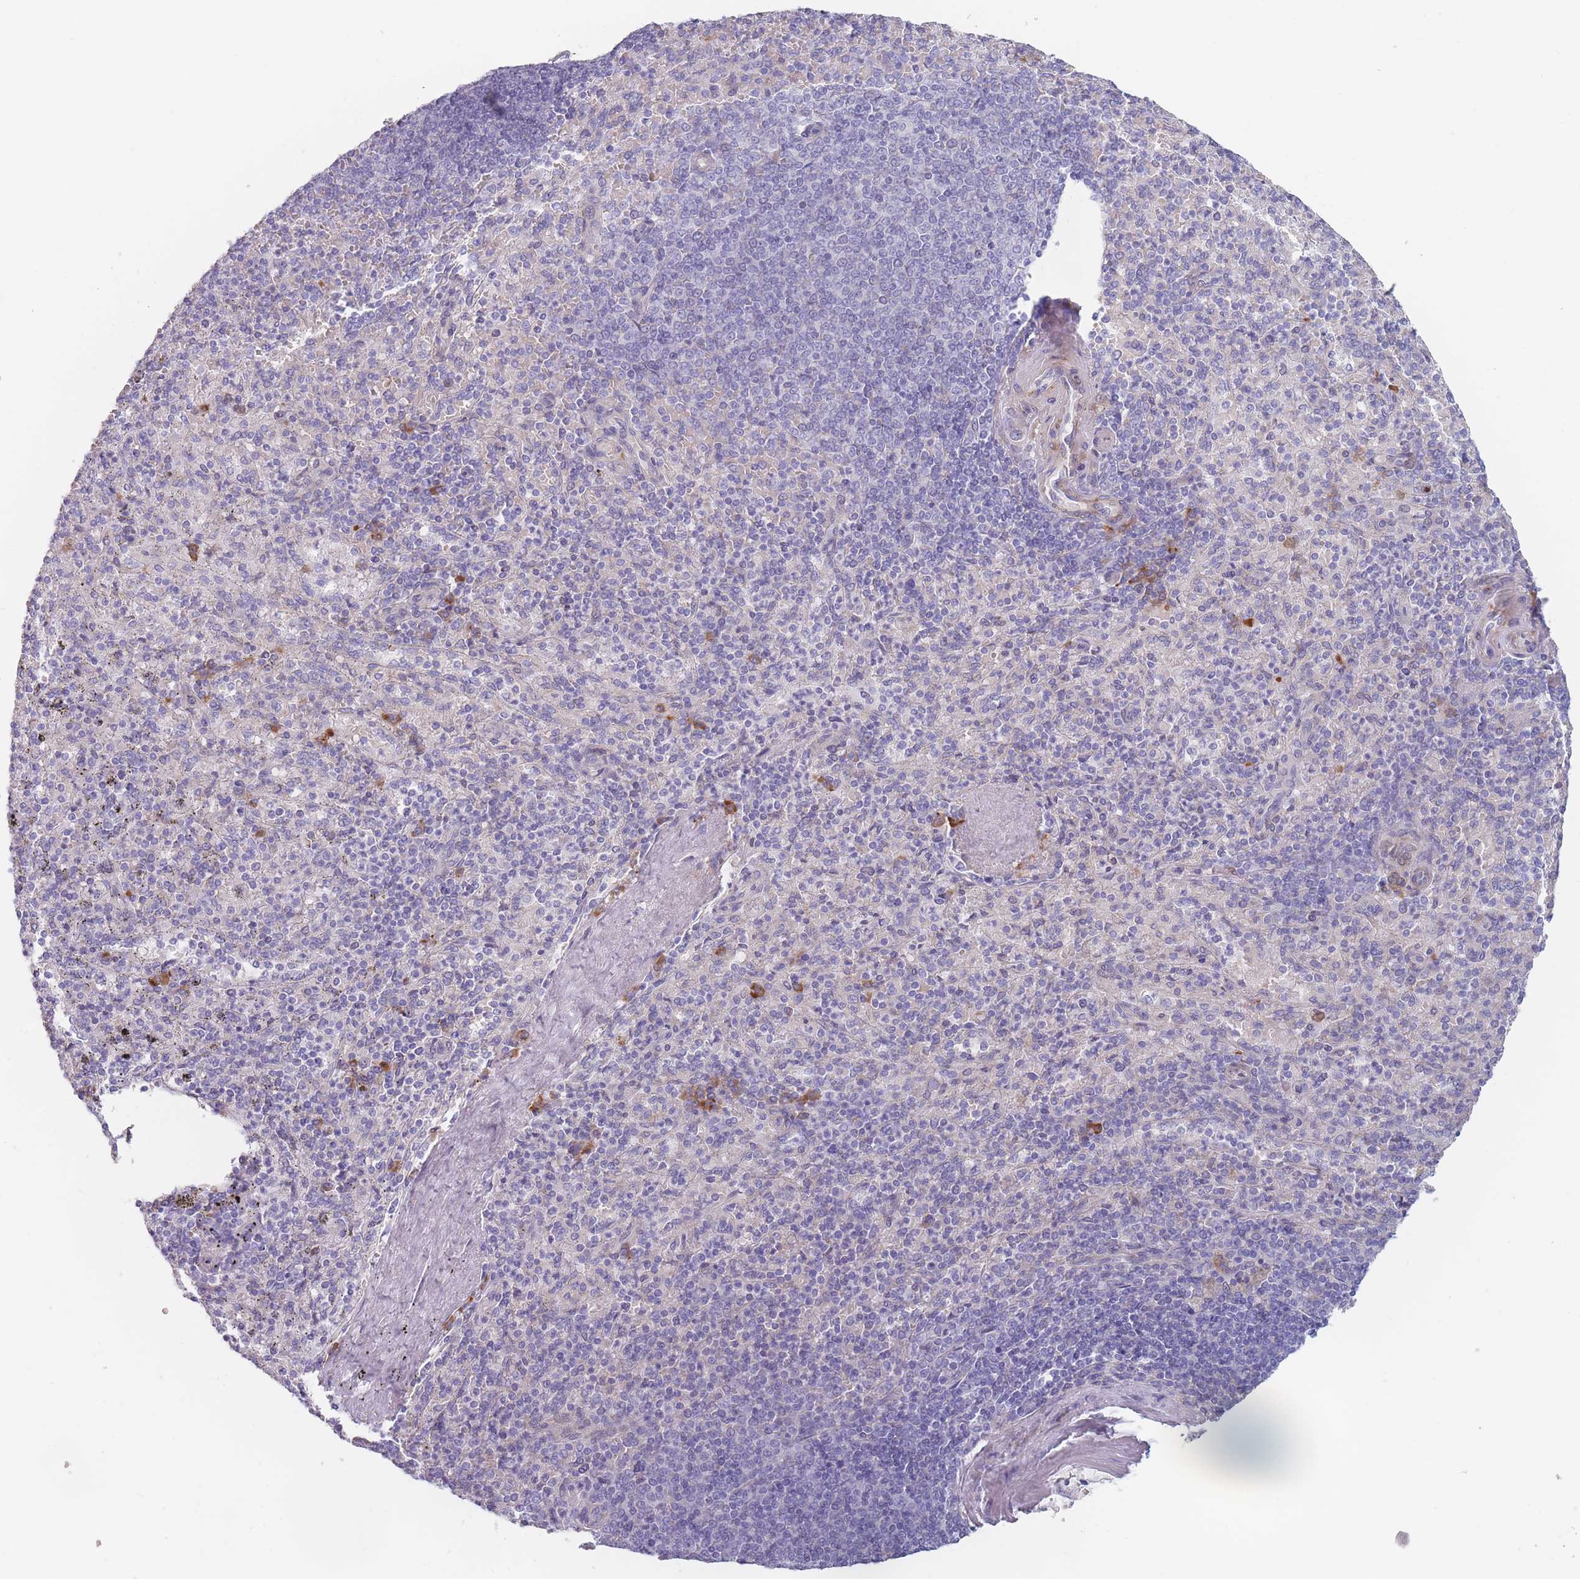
{"staining": {"intensity": "strong", "quantity": "<25%", "location": "cytoplasmic/membranous"}, "tissue": "spleen", "cell_type": "Cells in red pulp", "image_type": "normal", "snomed": [{"axis": "morphology", "description": "Normal tissue, NOS"}, {"axis": "topography", "description": "Spleen"}], "caption": "The histopathology image shows immunohistochemical staining of unremarkable spleen. There is strong cytoplasmic/membranous positivity is identified in approximately <25% of cells in red pulp.", "gene": "ERBIN", "patient": {"sex": "male", "age": 82}}